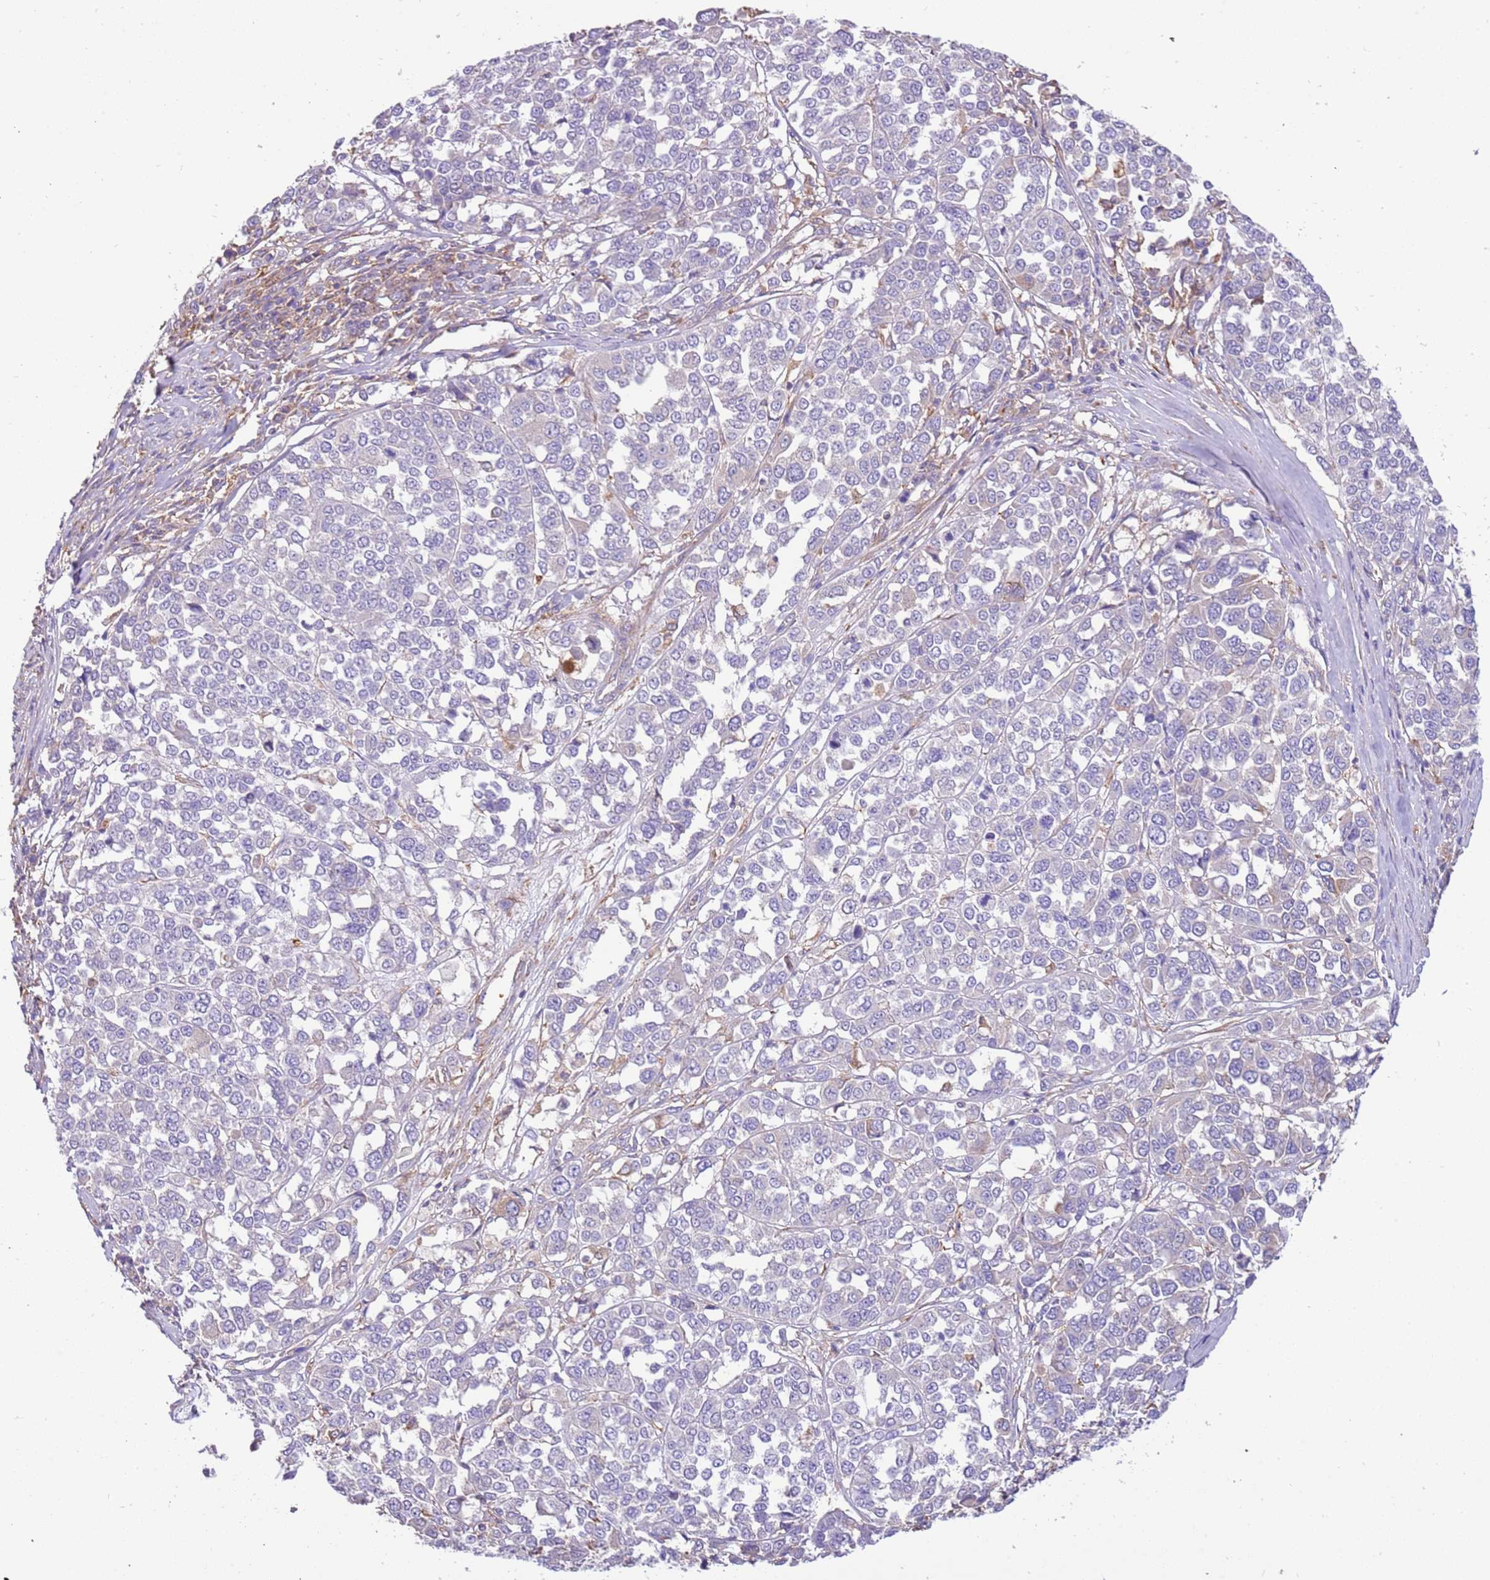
{"staining": {"intensity": "negative", "quantity": "none", "location": "none"}, "tissue": "melanoma", "cell_type": "Tumor cells", "image_type": "cancer", "snomed": [{"axis": "morphology", "description": "Malignant melanoma, Metastatic site"}, {"axis": "topography", "description": "Lymph node"}], "caption": "Malignant melanoma (metastatic site) was stained to show a protein in brown. There is no significant positivity in tumor cells. (DAB immunohistochemistry (IHC), high magnification).", "gene": "NAALADL1", "patient": {"sex": "male", "age": 44}}